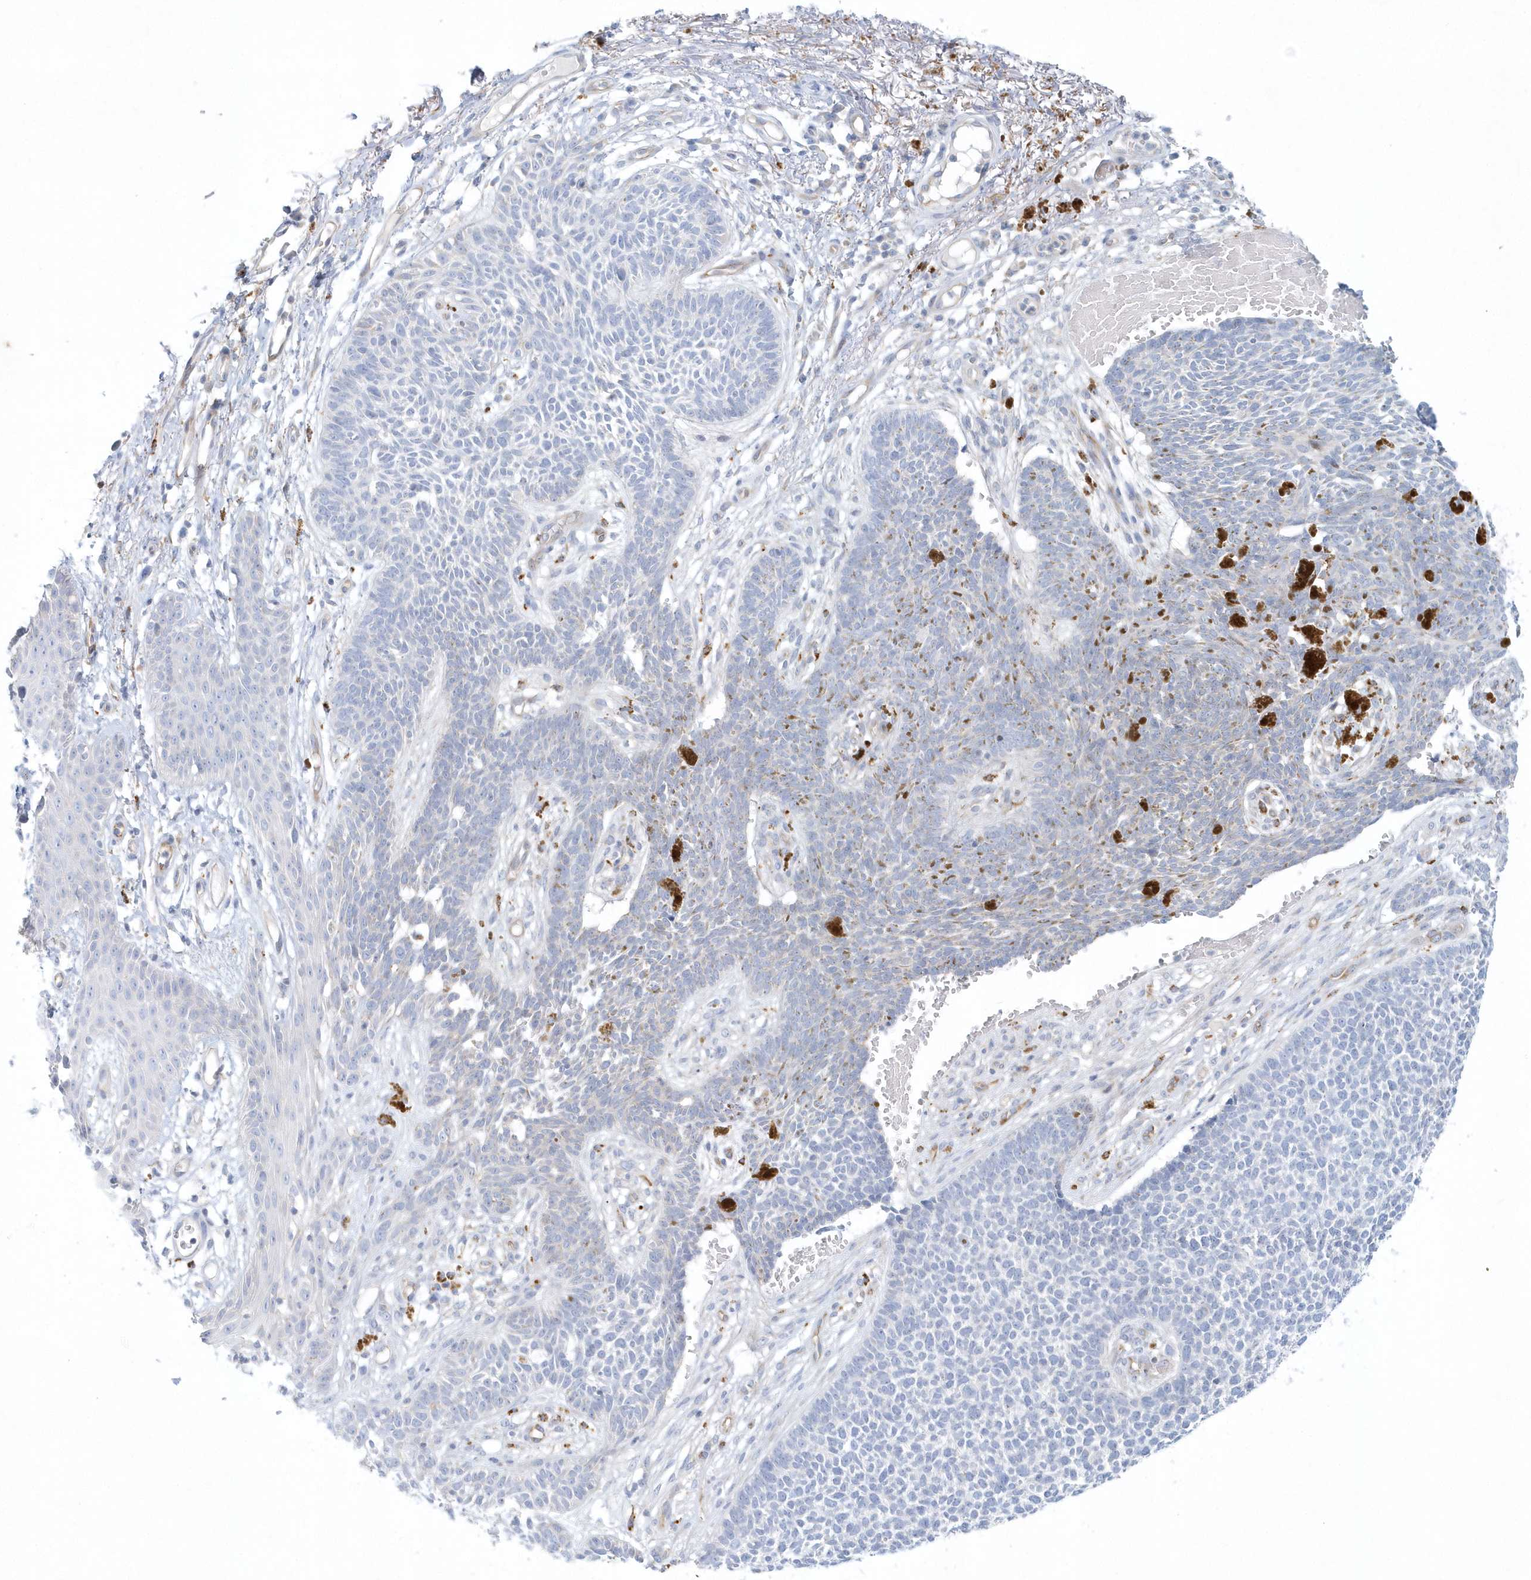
{"staining": {"intensity": "negative", "quantity": "none", "location": "none"}, "tissue": "skin cancer", "cell_type": "Tumor cells", "image_type": "cancer", "snomed": [{"axis": "morphology", "description": "Basal cell carcinoma"}, {"axis": "topography", "description": "Skin"}], "caption": "Immunohistochemistry micrograph of neoplastic tissue: skin cancer (basal cell carcinoma) stained with DAB (3,3'-diaminobenzidine) shows no significant protein expression in tumor cells. (DAB (3,3'-diaminobenzidine) immunohistochemistry visualized using brightfield microscopy, high magnification).", "gene": "DNAH1", "patient": {"sex": "female", "age": 84}}